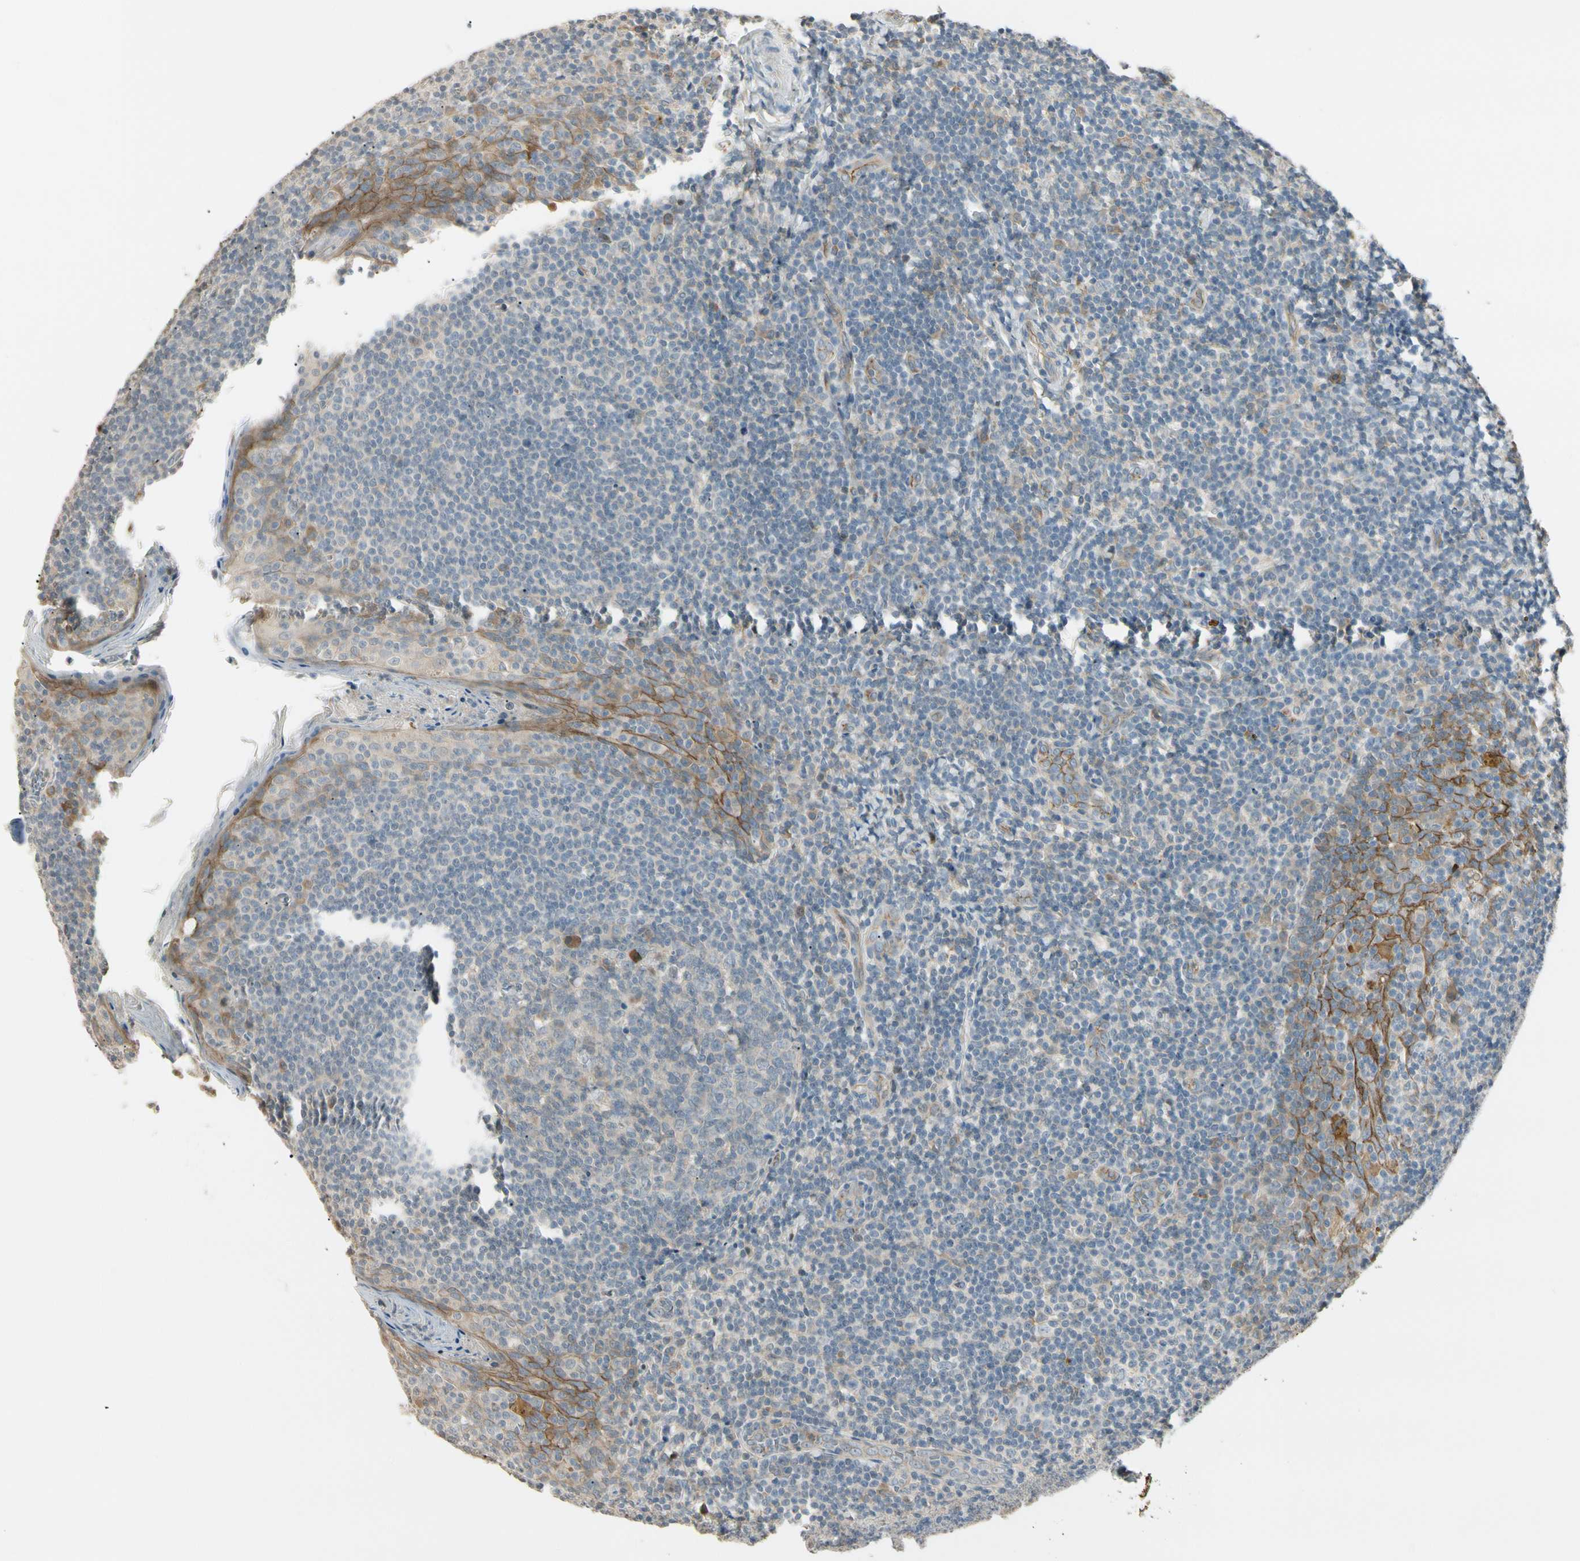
{"staining": {"intensity": "weak", "quantity": "<25%", "location": "cytoplasmic/membranous"}, "tissue": "tonsil", "cell_type": "Germinal center cells", "image_type": "normal", "snomed": [{"axis": "morphology", "description": "Normal tissue, NOS"}, {"axis": "topography", "description": "Tonsil"}], "caption": "Immunohistochemical staining of unremarkable human tonsil demonstrates no significant positivity in germinal center cells.", "gene": "P3H2", "patient": {"sex": "male", "age": 31}}